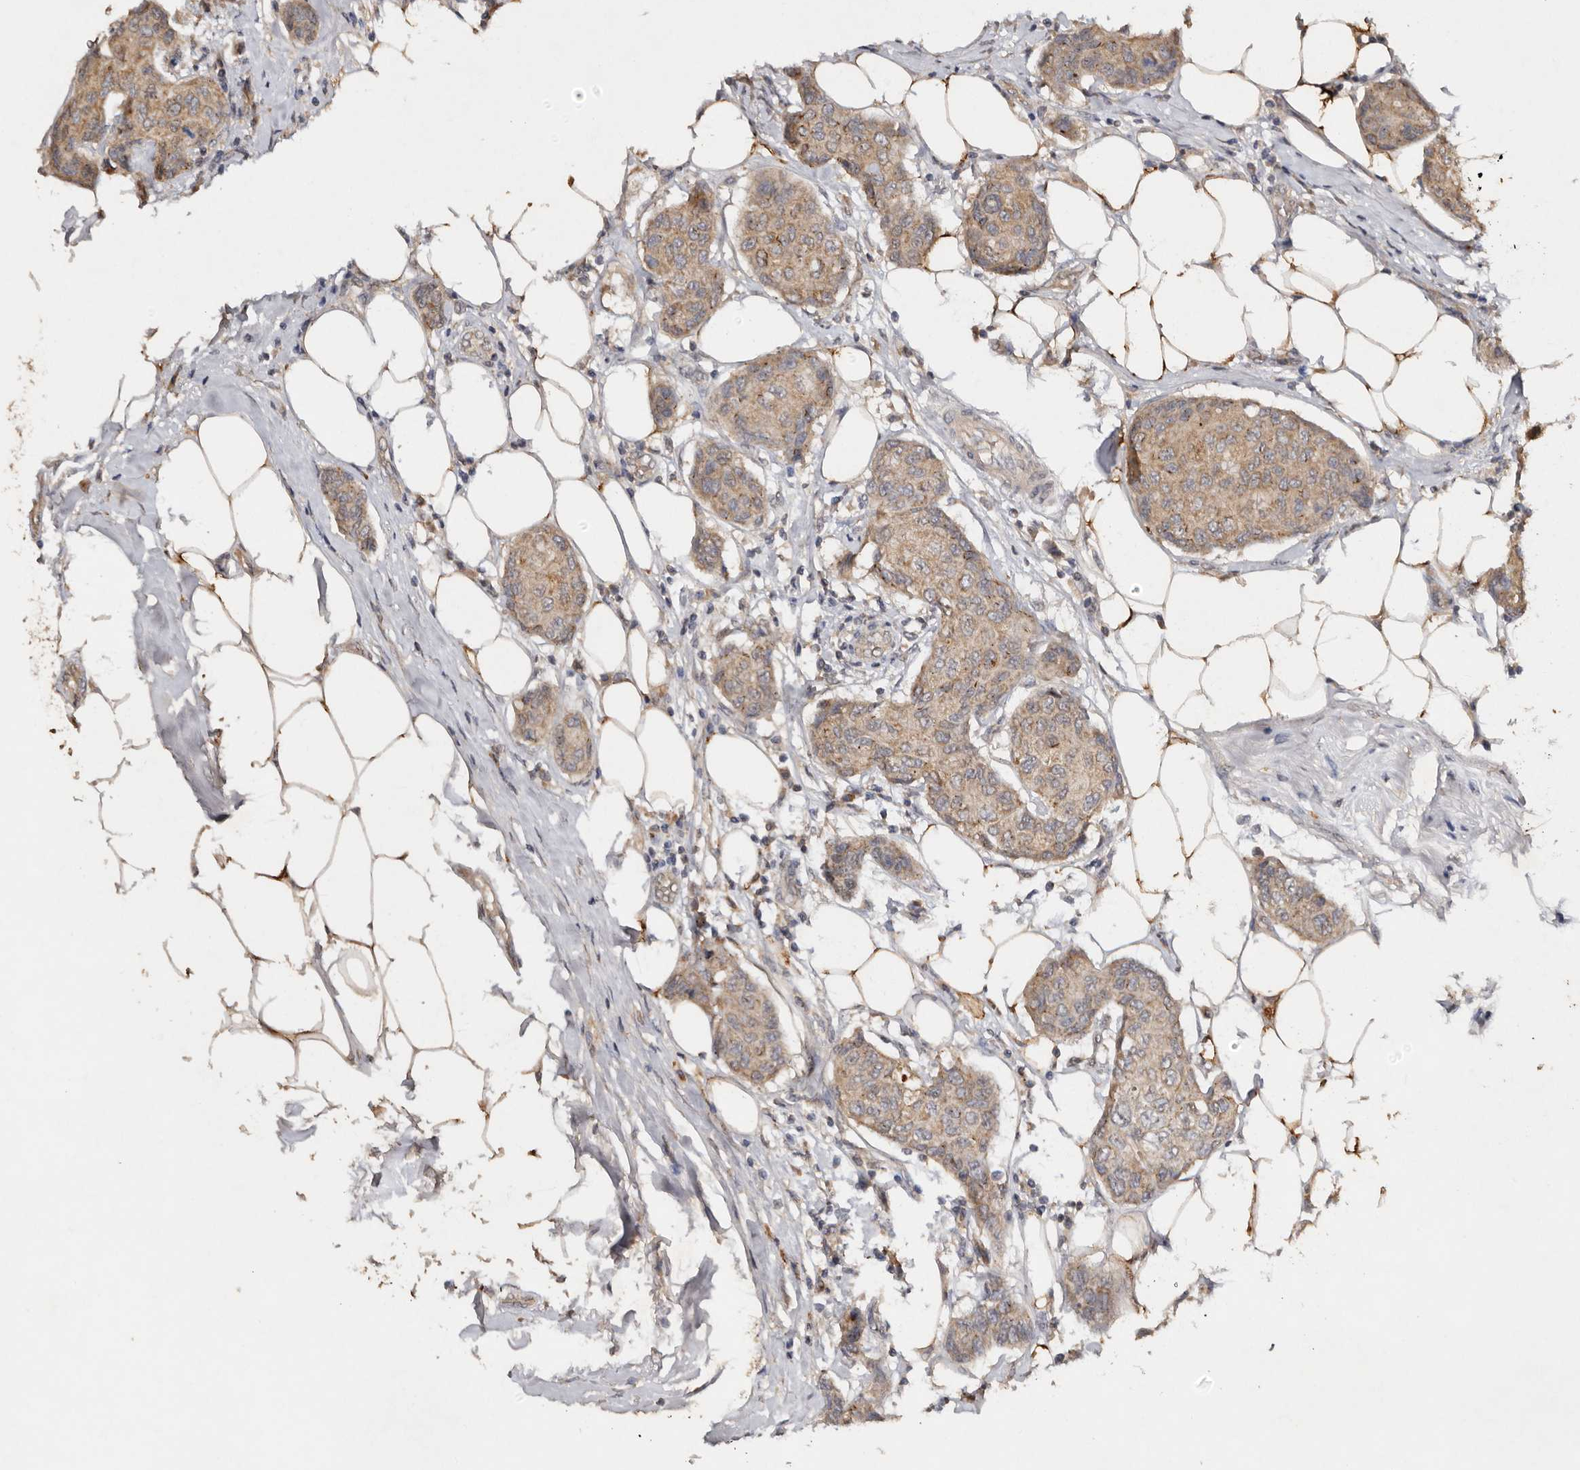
{"staining": {"intensity": "weak", "quantity": ">75%", "location": "cytoplasmic/membranous"}, "tissue": "breast cancer", "cell_type": "Tumor cells", "image_type": "cancer", "snomed": [{"axis": "morphology", "description": "Duct carcinoma"}, {"axis": "topography", "description": "Breast"}], "caption": "Immunohistochemical staining of breast cancer demonstrates low levels of weak cytoplasmic/membranous protein staining in about >75% of tumor cells. Nuclei are stained in blue.", "gene": "EDEM1", "patient": {"sex": "female", "age": 80}}